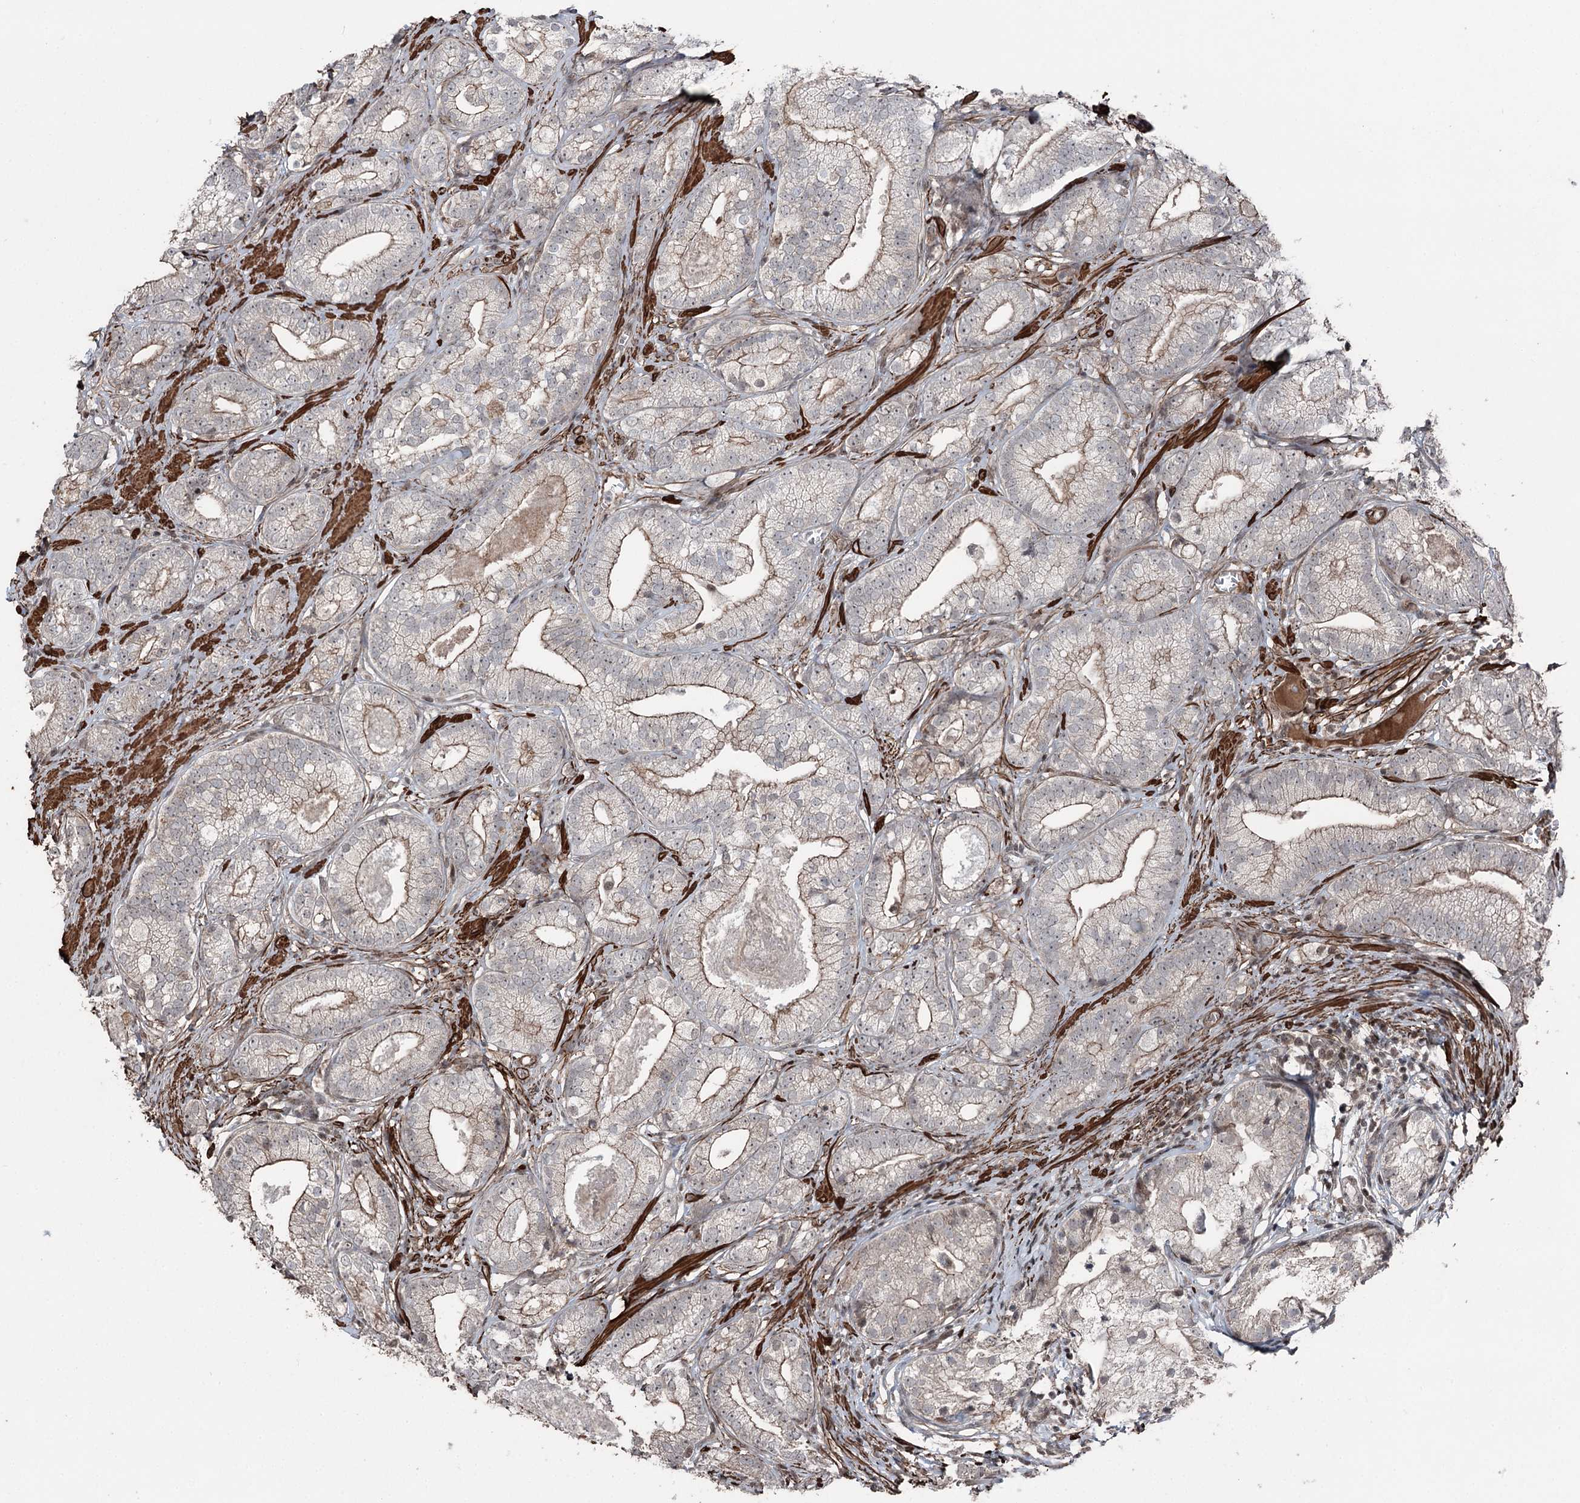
{"staining": {"intensity": "moderate", "quantity": "25%-75%", "location": "cytoplasmic/membranous"}, "tissue": "prostate cancer", "cell_type": "Tumor cells", "image_type": "cancer", "snomed": [{"axis": "morphology", "description": "Adenocarcinoma, High grade"}, {"axis": "topography", "description": "Prostate"}], "caption": "Tumor cells display medium levels of moderate cytoplasmic/membranous staining in approximately 25%-75% of cells in human prostate cancer. The protein of interest is stained brown, and the nuclei are stained in blue (DAB IHC with brightfield microscopy, high magnification).", "gene": "CCDC82", "patient": {"sex": "male", "age": 69}}